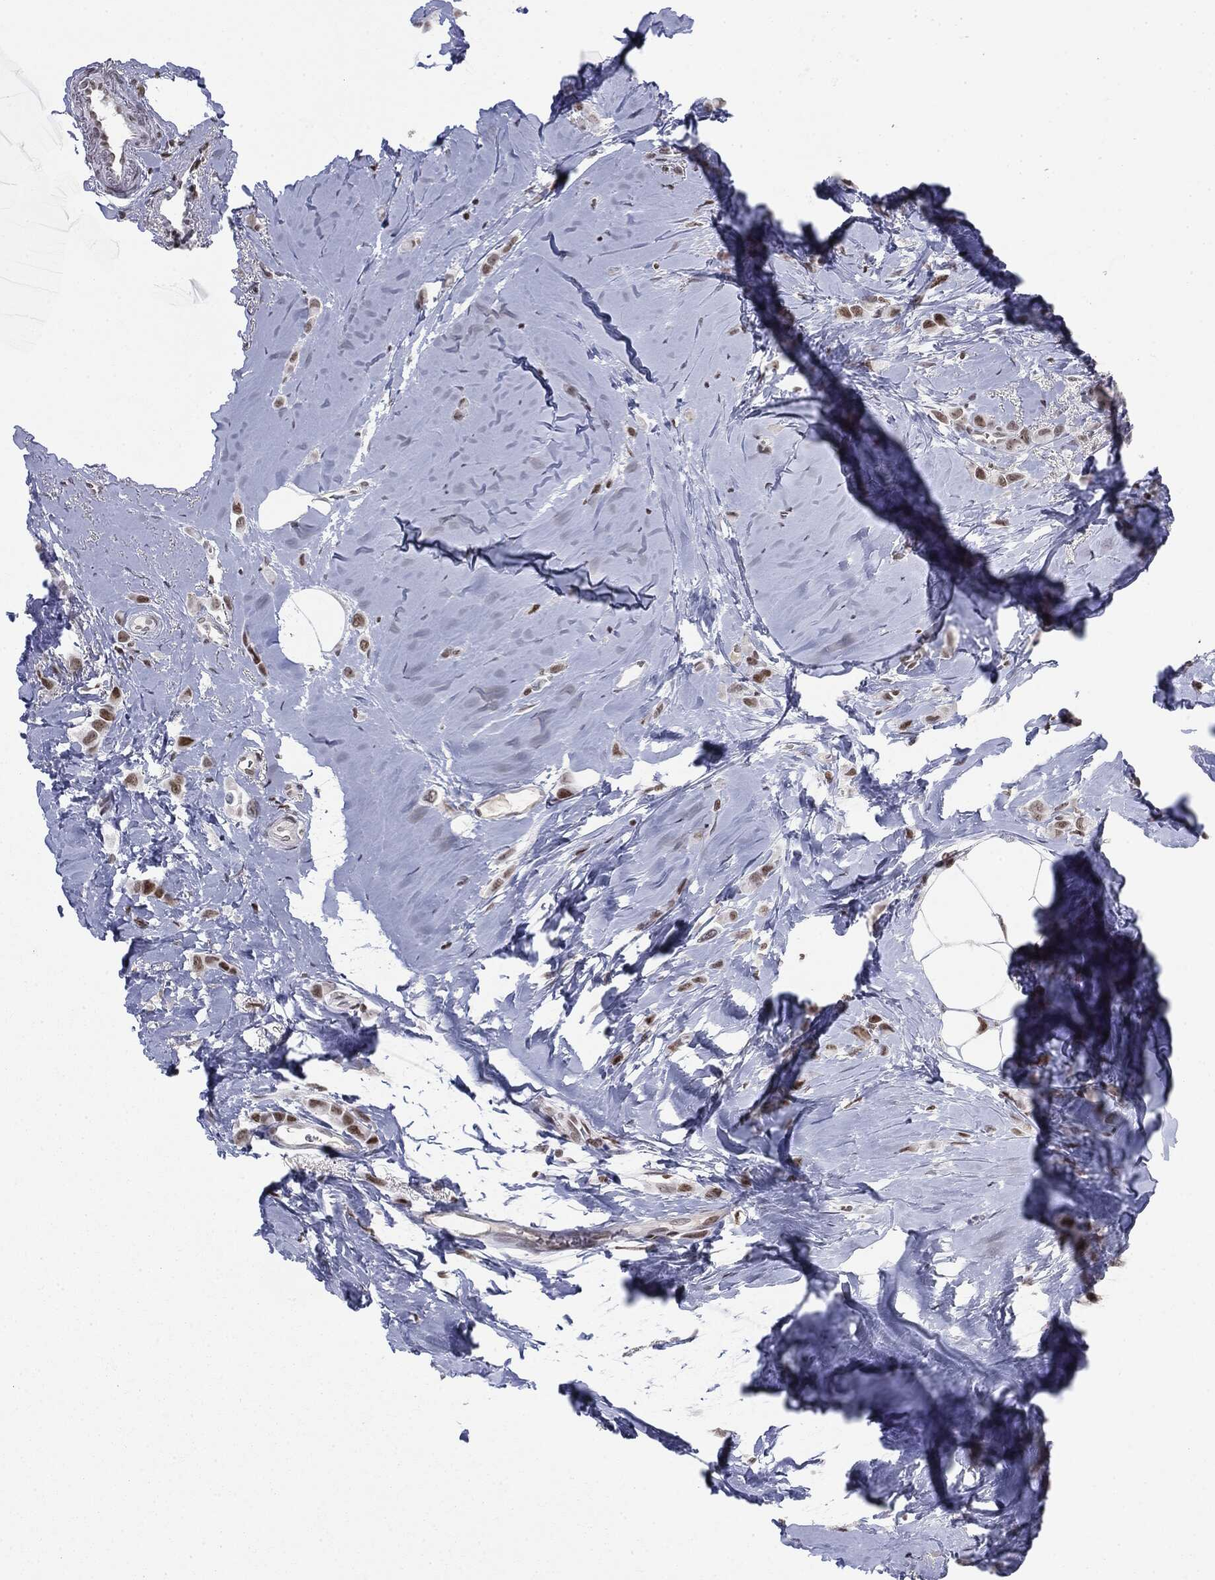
{"staining": {"intensity": "moderate", "quantity": ">75%", "location": "nuclear"}, "tissue": "breast cancer", "cell_type": "Tumor cells", "image_type": "cancer", "snomed": [{"axis": "morphology", "description": "Lobular carcinoma"}, {"axis": "topography", "description": "Breast"}], "caption": "High-magnification brightfield microscopy of breast cancer (lobular carcinoma) stained with DAB (brown) and counterstained with hematoxylin (blue). tumor cells exhibit moderate nuclear positivity is identified in about>75% of cells.", "gene": "MDC1", "patient": {"sex": "female", "age": 66}}